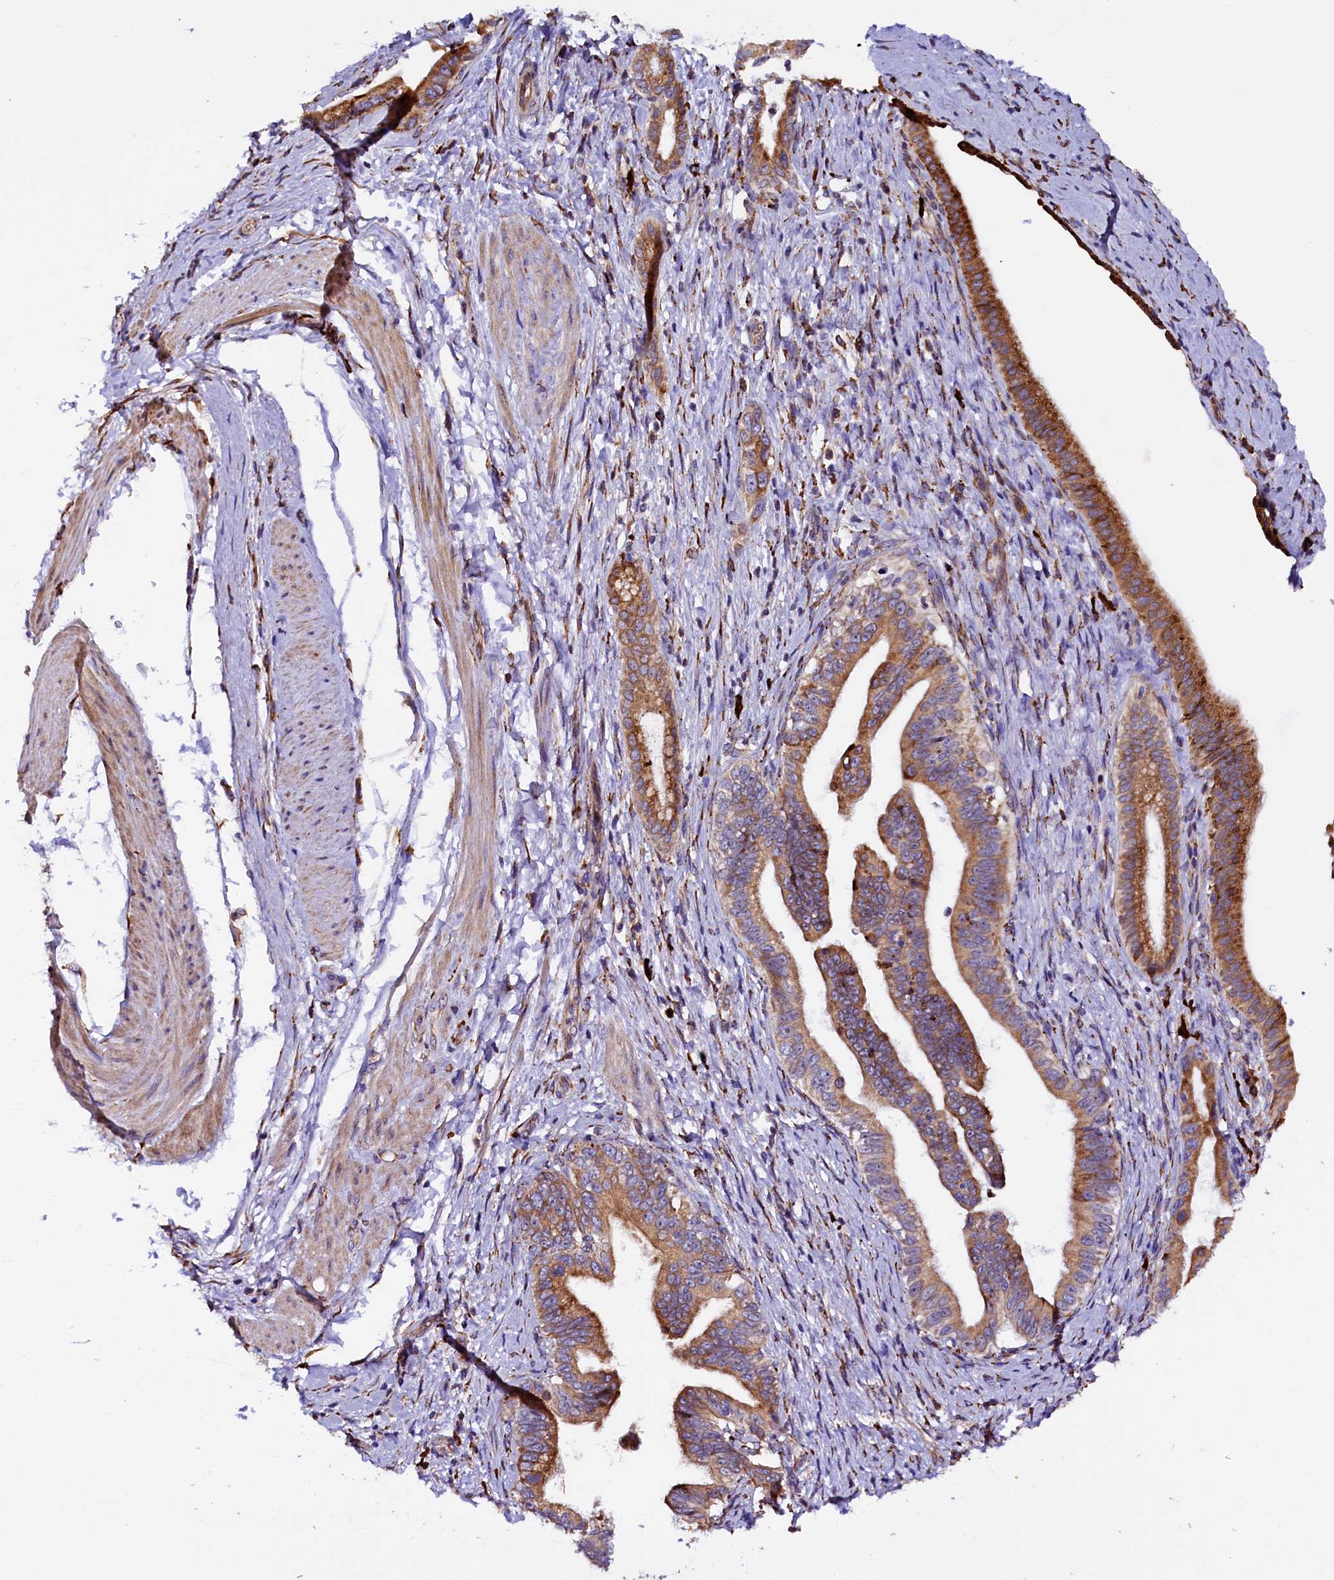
{"staining": {"intensity": "strong", "quantity": ">75%", "location": "cytoplasmic/membranous"}, "tissue": "pancreatic cancer", "cell_type": "Tumor cells", "image_type": "cancer", "snomed": [{"axis": "morphology", "description": "Adenocarcinoma, NOS"}, {"axis": "topography", "description": "Pancreas"}], "caption": "About >75% of tumor cells in pancreatic cancer (adenocarcinoma) reveal strong cytoplasmic/membranous protein expression as visualized by brown immunohistochemical staining.", "gene": "CAPS2", "patient": {"sex": "female", "age": 55}}